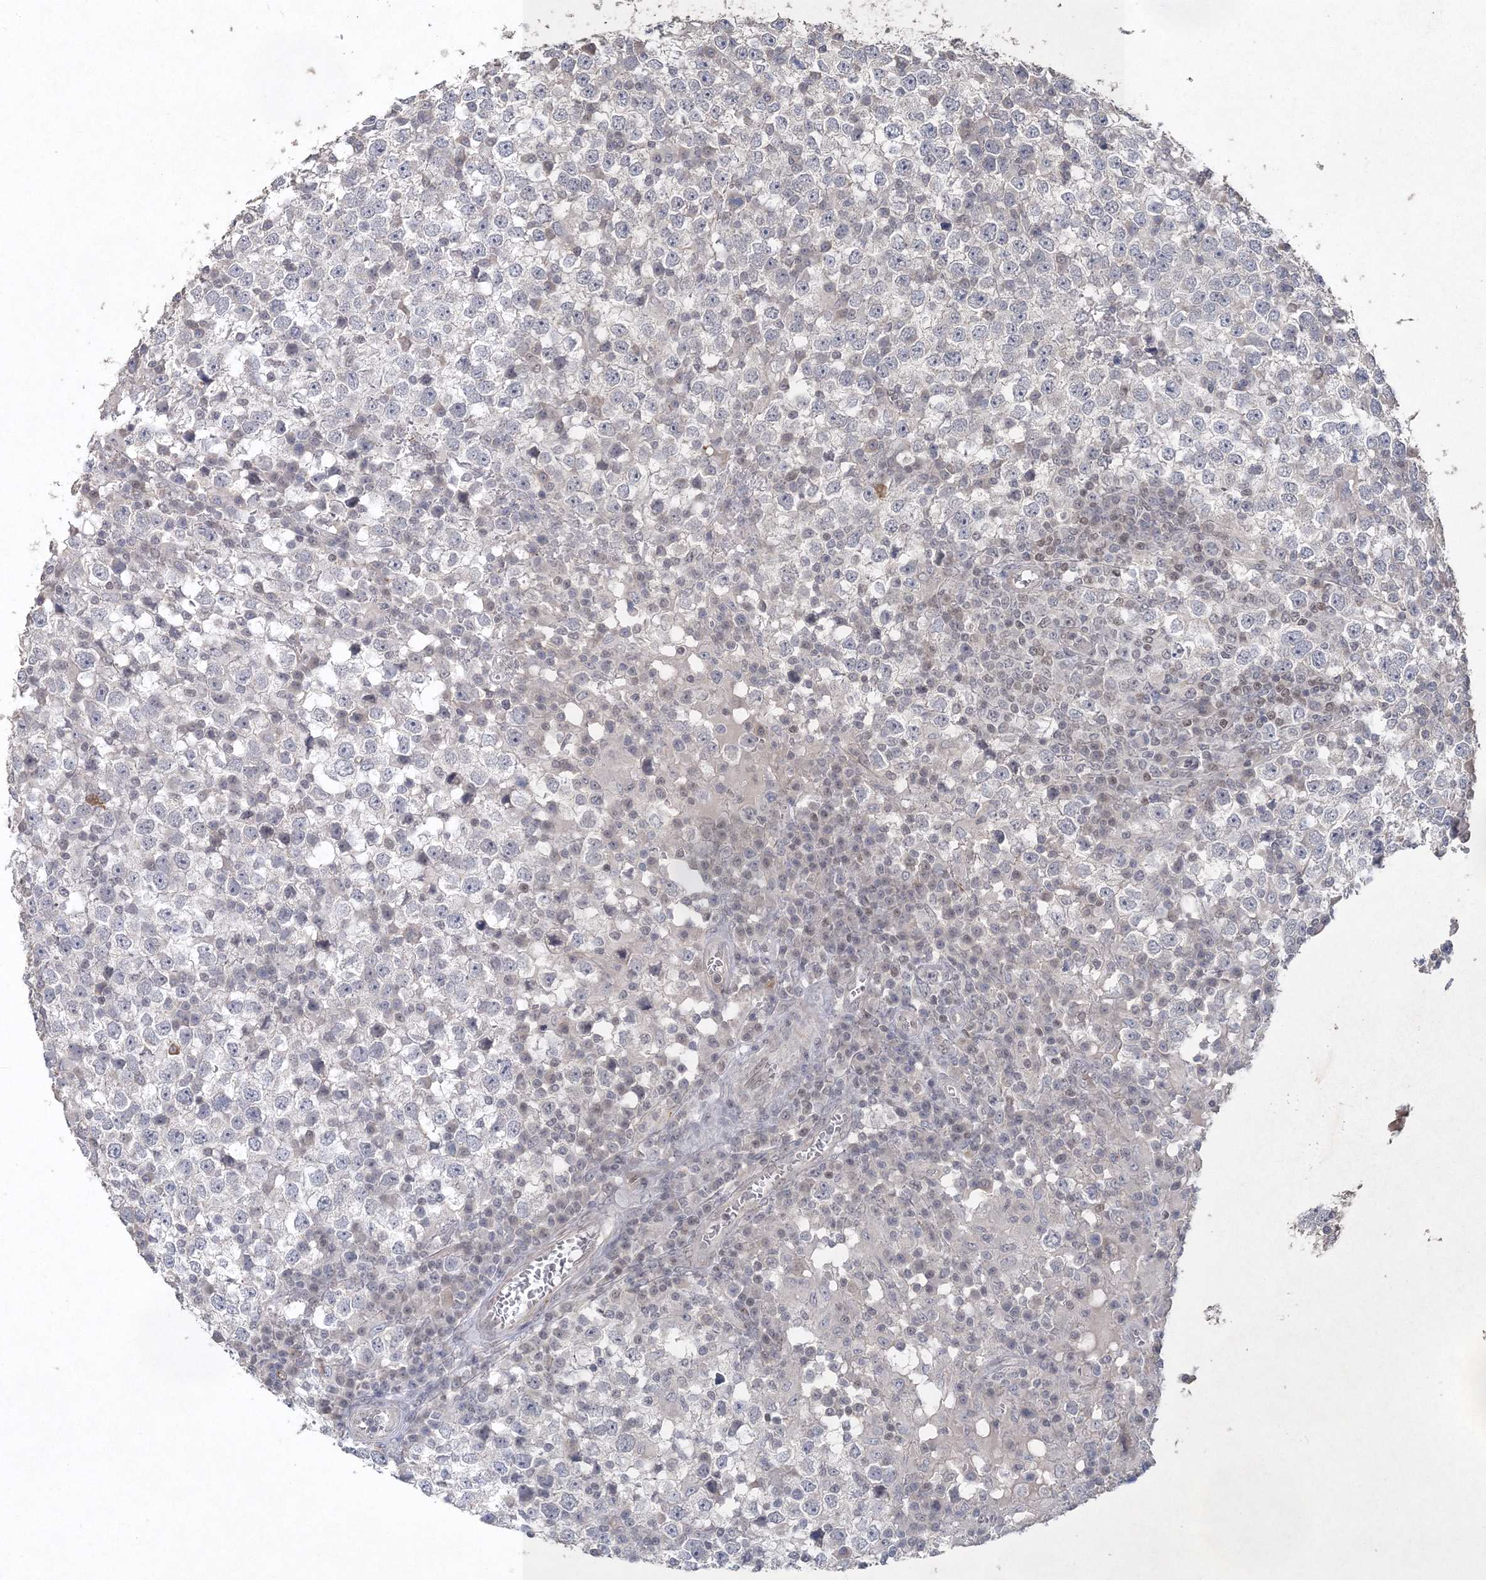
{"staining": {"intensity": "negative", "quantity": "none", "location": "none"}, "tissue": "testis cancer", "cell_type": "Tumor cells", "image_type": "cancer", "snomed": [{"axis": "morphology", "description": "Seminoma, NOS"}, {"axis": "topography", "description": "Testis"}], "caption": "Immunohistochemistry of testis seminoma shows no staining in tumor cells.", "gene": "UIMC1", "patient": {"sex": "male", "age": 65}}